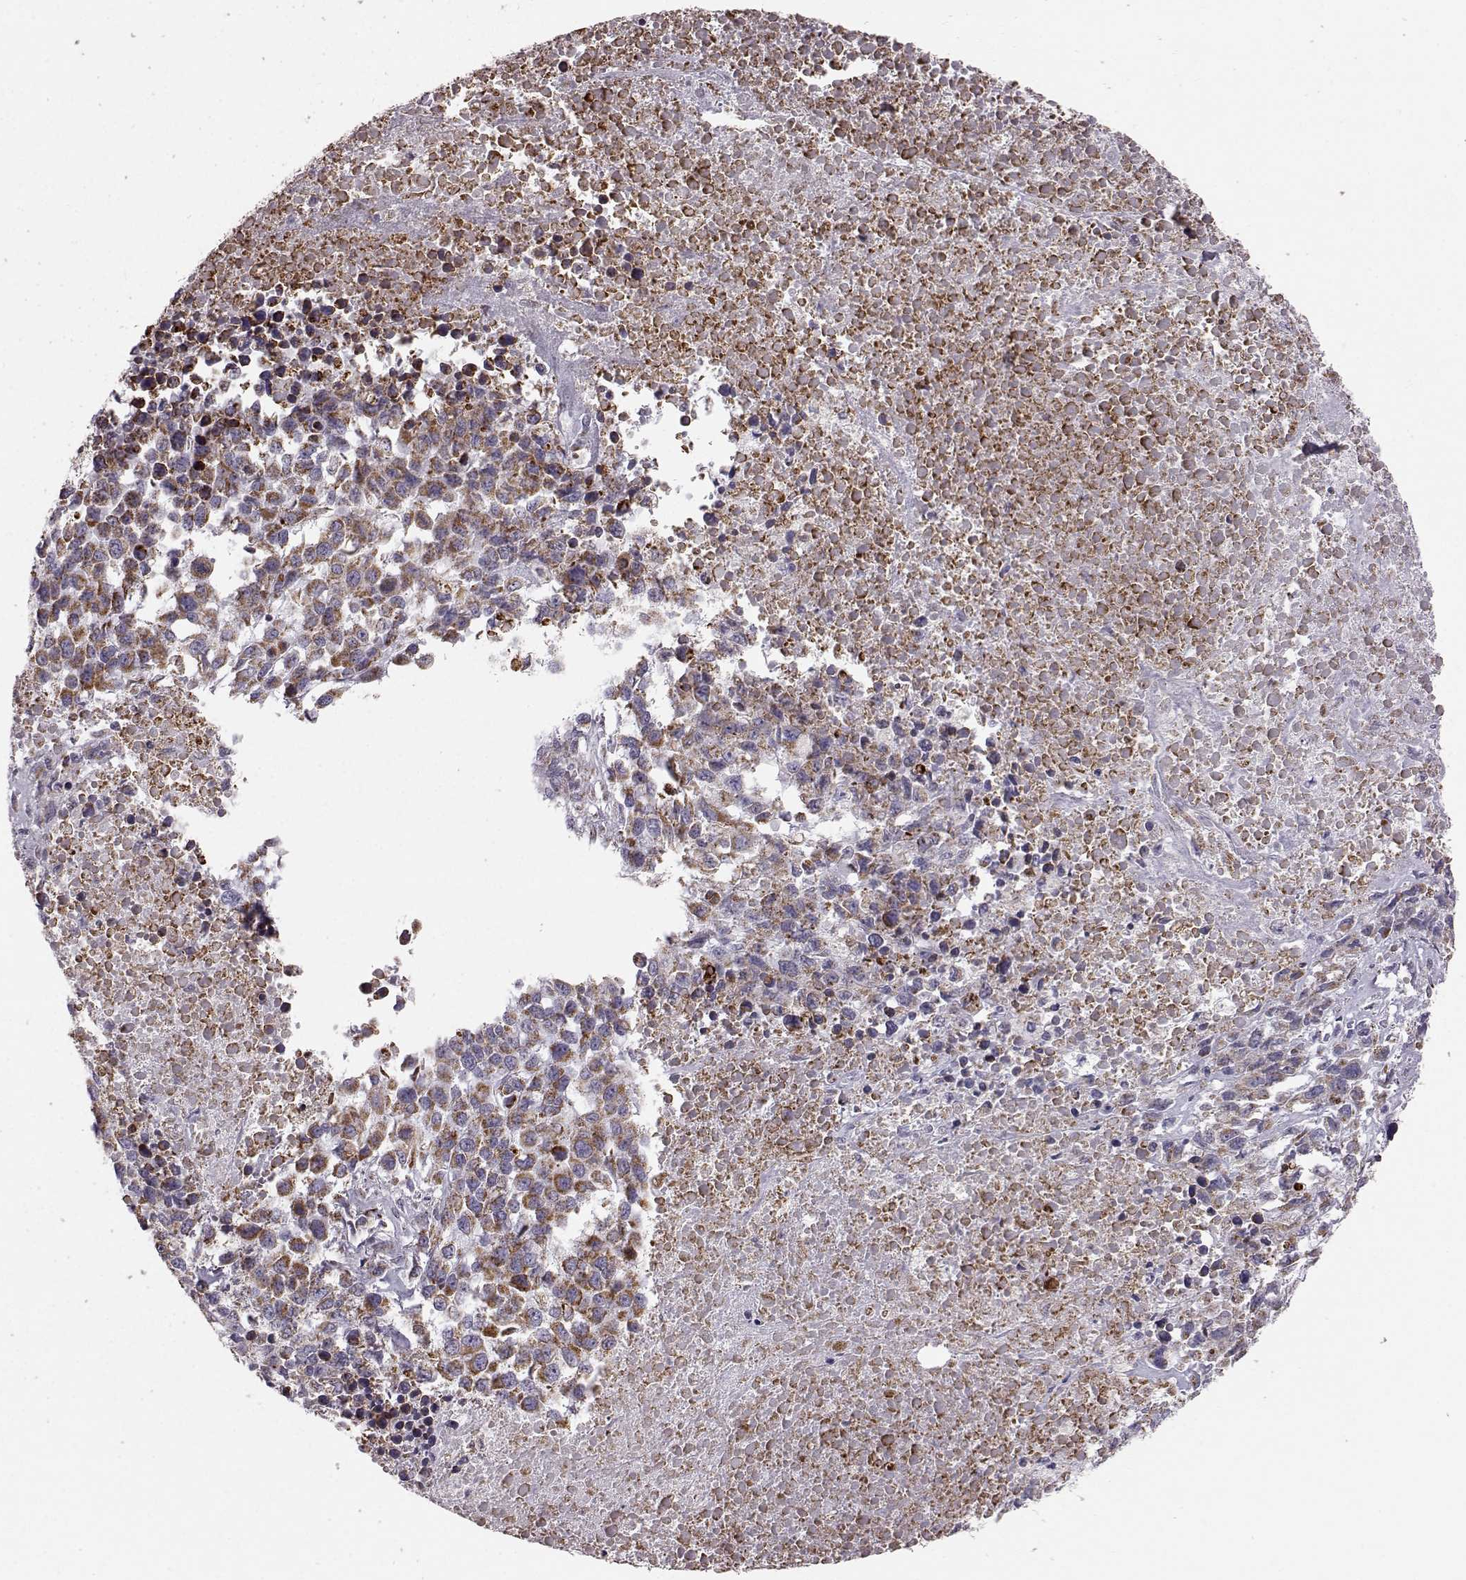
{"staining": {"intensity": "moderate", "quantity": ">75%", "location": "cytoplasmic/membranous"}, "tissue": "melanoma", "cell_type": "Tumor cells", "image_type": "cancer", "snomed": [{"axis": "morphology", "description": "Malignant melanoma, Metastatic site"}, {"axis": "topography", "description": "Skin"}], "caption": "IHC (DAB (3,3'-diaminobenzidine)) staining of human malignant melanoma (metastatic site) demonstrates moderate cytoplasmic/membranous protein positivity in about >75% of tumor cells.", "gene": "ATP5MF", "patient": {"sex": "male", "age": 84}}